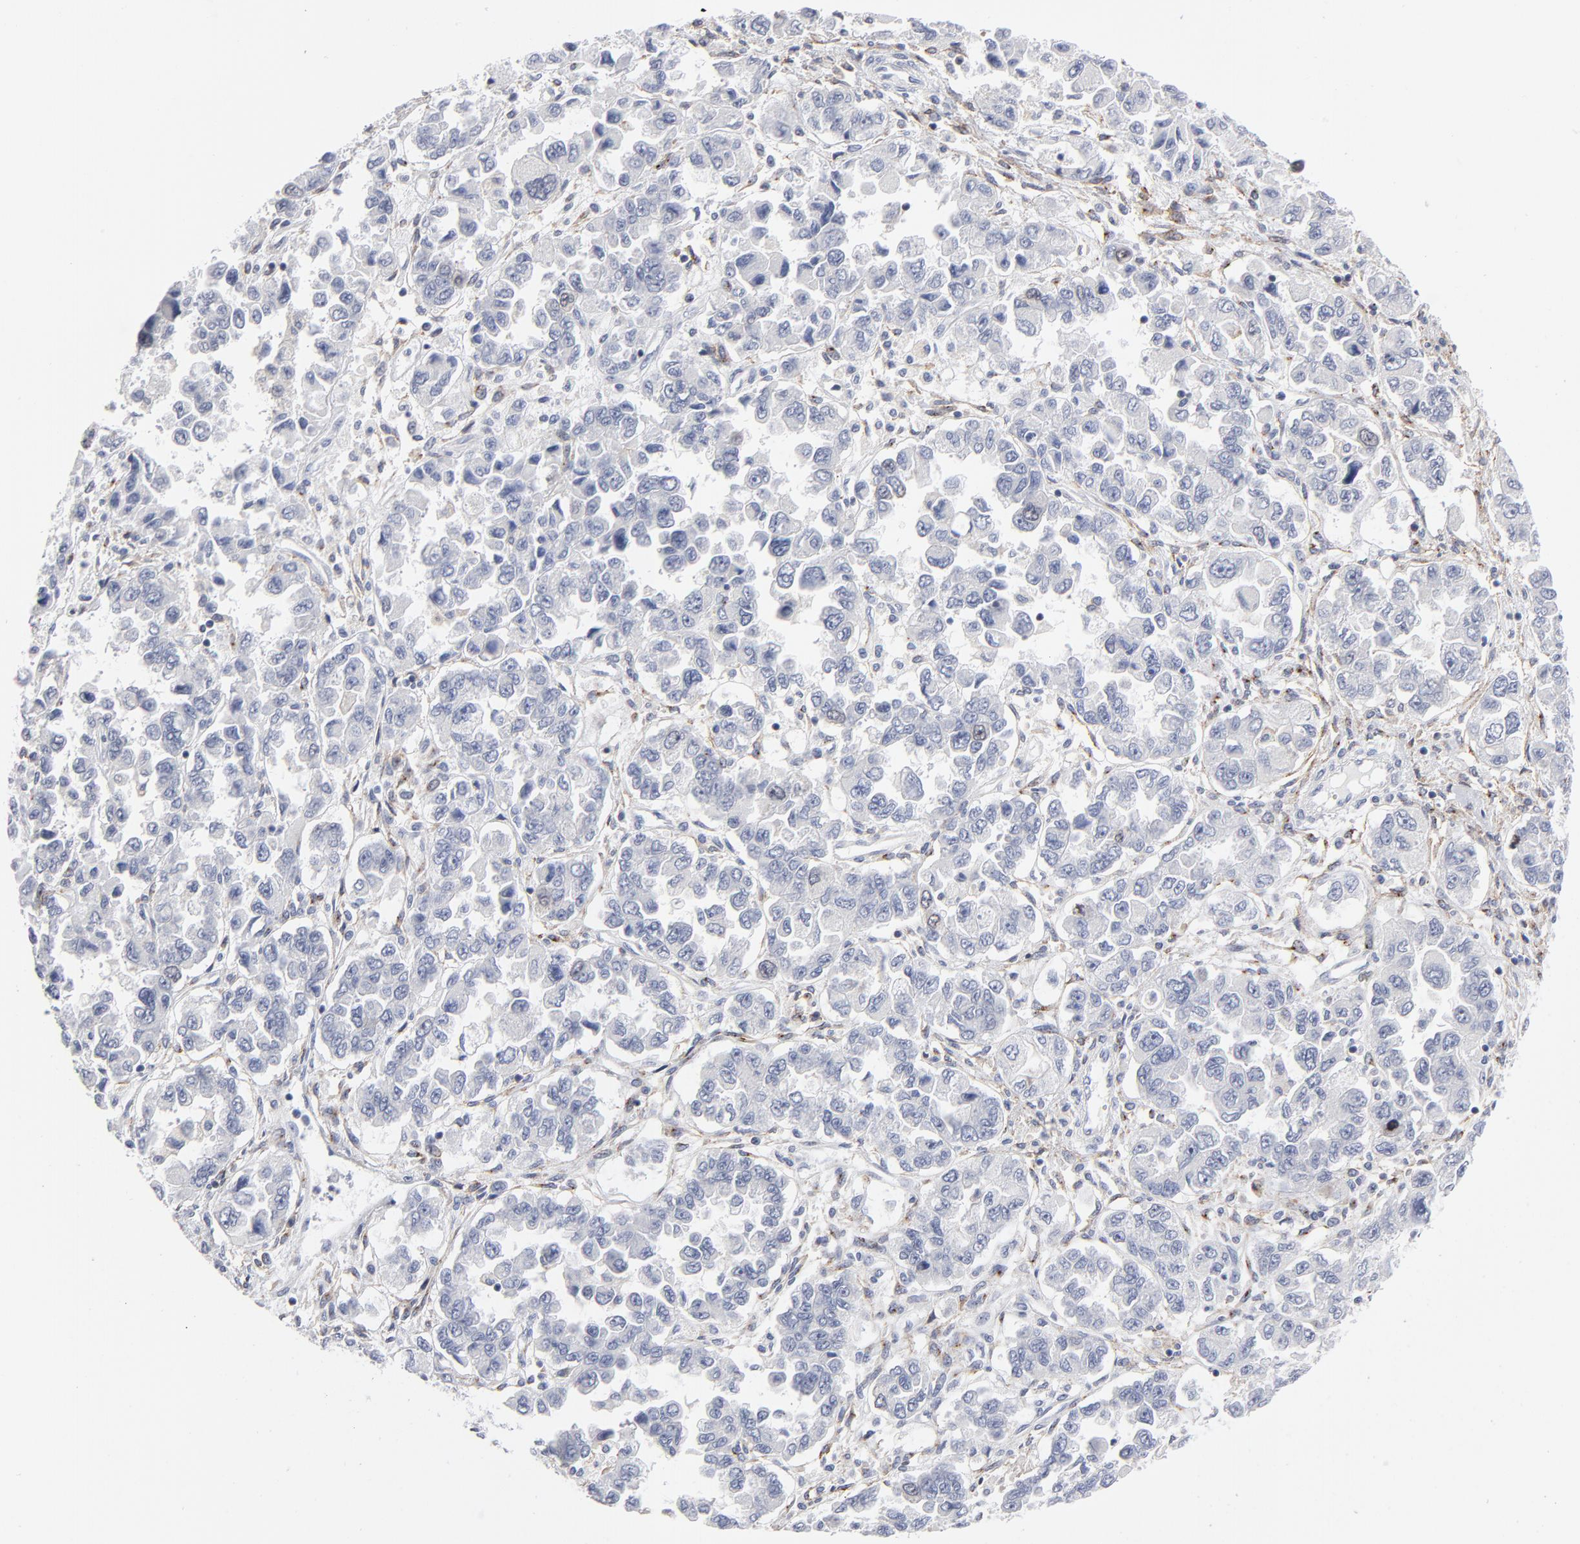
{"staining": {"intensity": "negative", "quantity": "none", "location": "none"}, "tissue": "ovarian cancer", "cell_type": "Tumor cells", "image_type": "cancer", "snomed": [{"axis": "morphology", "description": "Cystadenocarcinoma, serous, NOS"}, {"axis": "topography", "description": "Ovary"}], "caption": "Ovarian cancer stained for a protein using IHC displays no staining tumor cells.", "gene": "AURKA", "patient": {"sex": "female", "age": 84}}